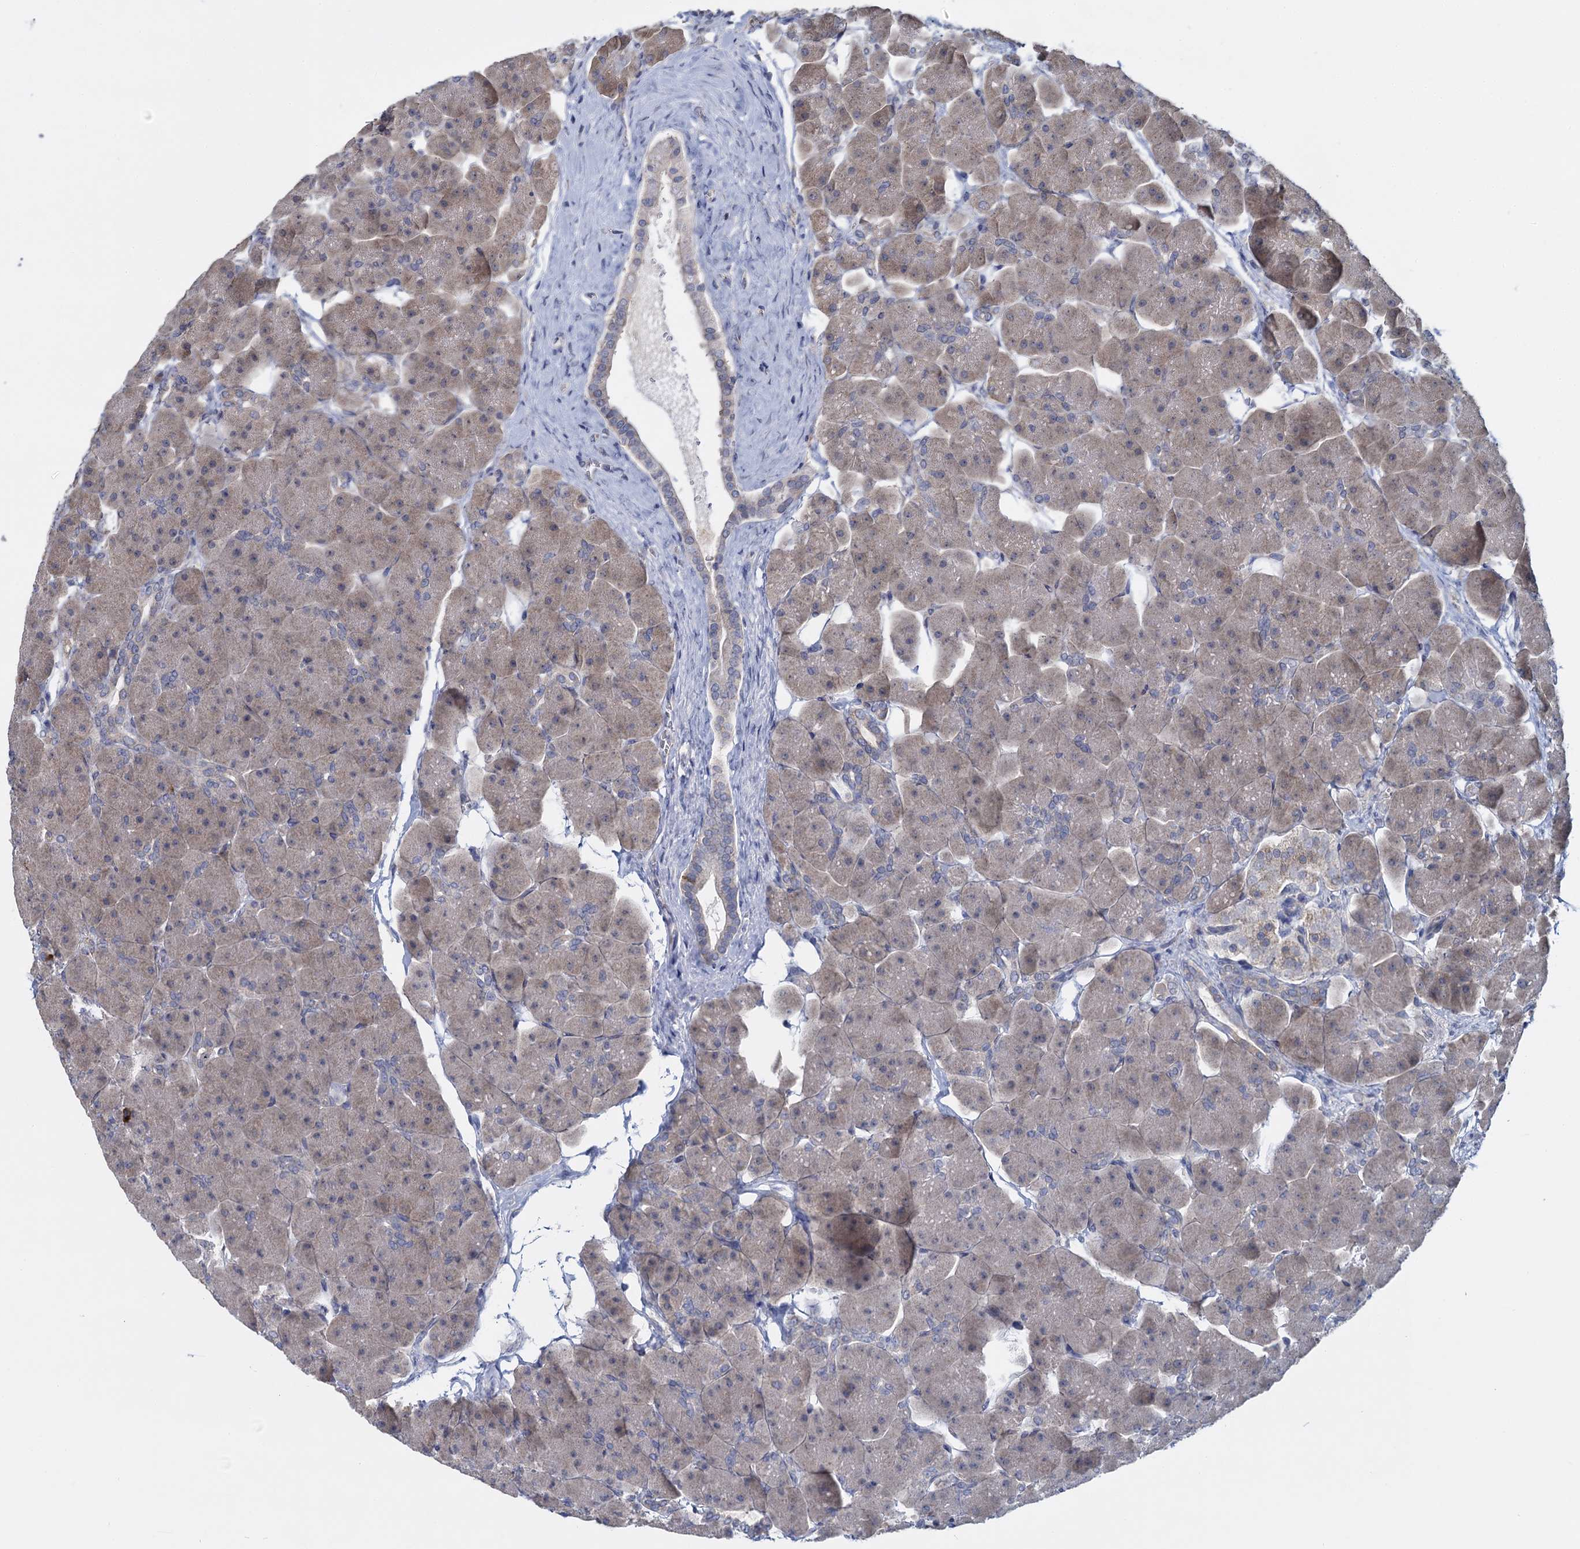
{"staining": {"intensity": "weak", "quantity": "<25%", "location": "cytoplasmic/membranous"}, "tissue": "pancreas", "cell_type": "Exocrine glandular cells", "image_type": "normal", "snomed": [{"axis": "morphology", "description": "Normal tissue, NOS"}, {"axis": "topography", "description": "Pancreas"}], "caption": "DAB immunohistochemical staining of benign human pancreas reveals no significant expression in exocrine glandular cells. (DAB (3,3'-diaminobenzidine) IHC with hematoxylin counter stain).", "gene": "GSTM2", "patient": {"sex": "male", "age": 66}}